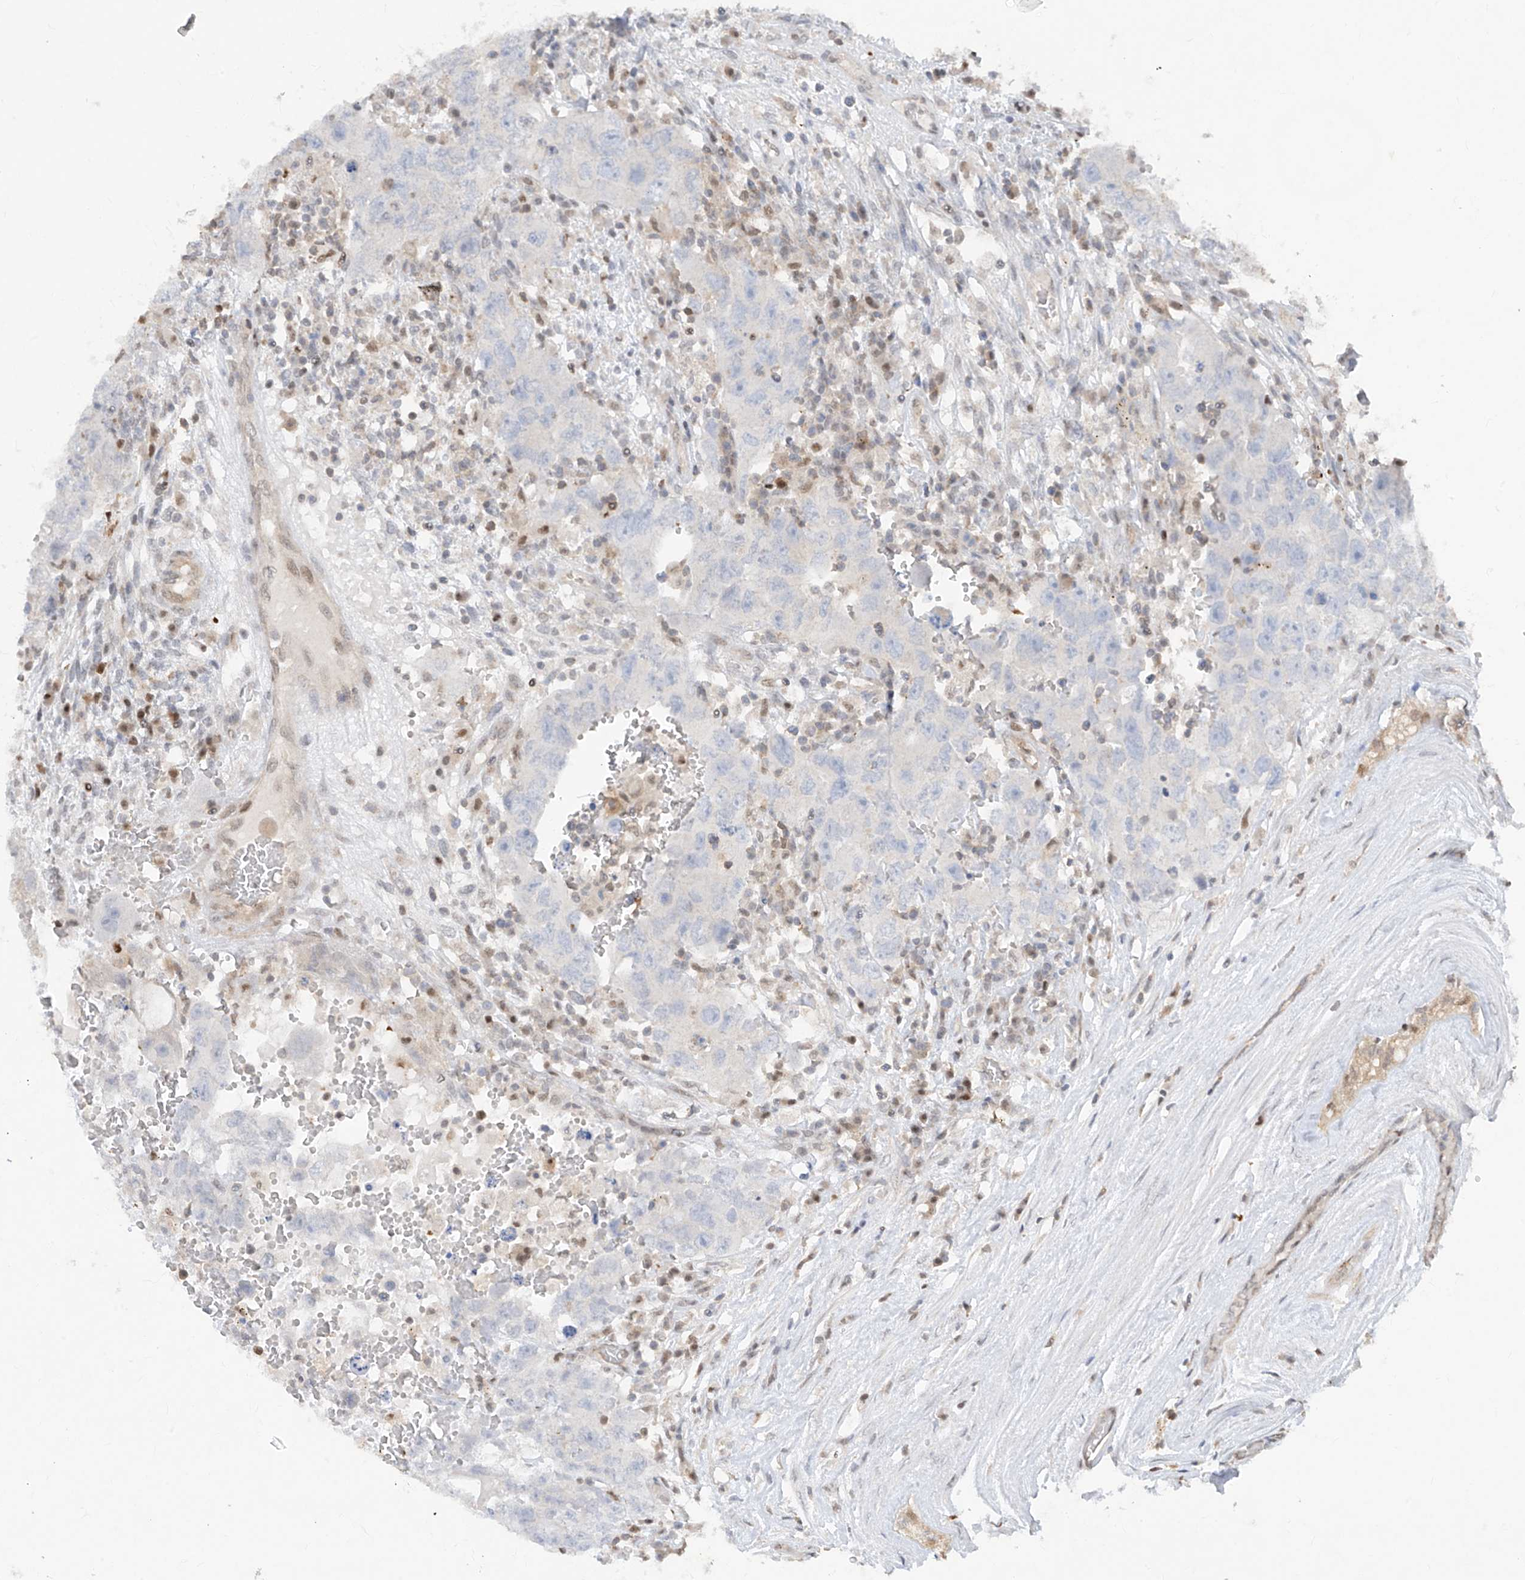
{"staining": {"intensity": "negative", "quantity": "none", "location": "none"}, "tissue": "testis cancer", "cell_type": "Tumor cells", "image_type": "cancer", "snomed": [{"axis": "morphology", "description": "Carcinoma, Embryonal, NOS"}, {"axis": "topography", "description": "Testis"}], "caption": "Immunohistochemistry (IHC) micrograph of neoplastic tissue: testis cancer (embryonal carcinoma) stained with DAB (3,3'-diaminobenzidine) reveals no significant protein expression in tumor cells.", "gene": "ZNF358", "patient": {"sex": "male", "age": 26}}